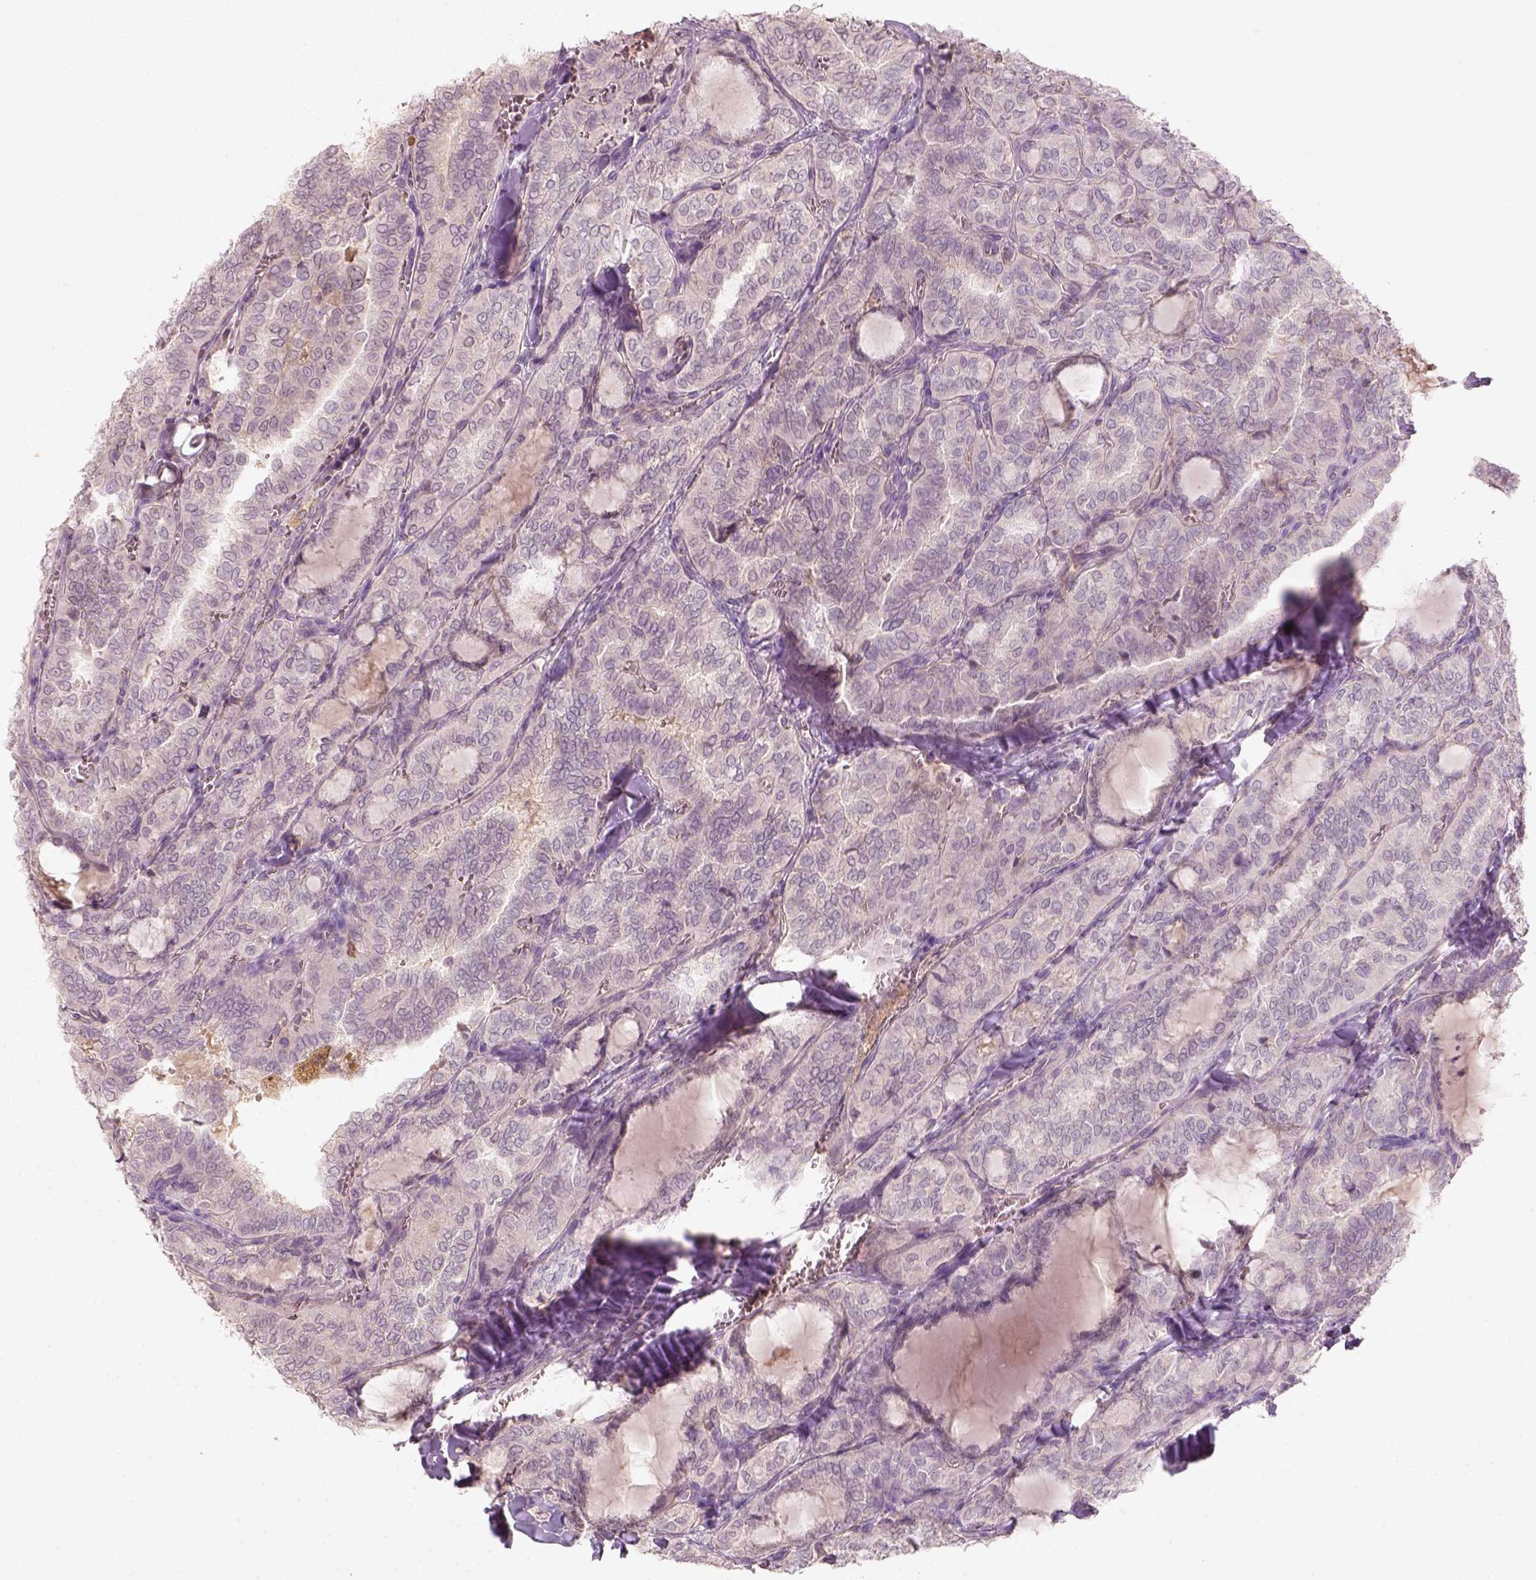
{"staining": {"intensity": "negative", "quantity": "none", "location": "none"}, "tissue": "thyroid cancer", "cell_type": "Tumor cells", "image_type": "cancer", "snomed": [{"axis": "morphology", "description": "Papillary adenocarcinoma, NOS"}, {"axis": "topography", "description": "Thyroid gland"}], "caption": "Immunohistochemical staining of thyroid papillary adenocarcinoma shows no significant expression in tumor cells.", "gene": "AQP9", "patient": {"sex": "female", "age": 41}}